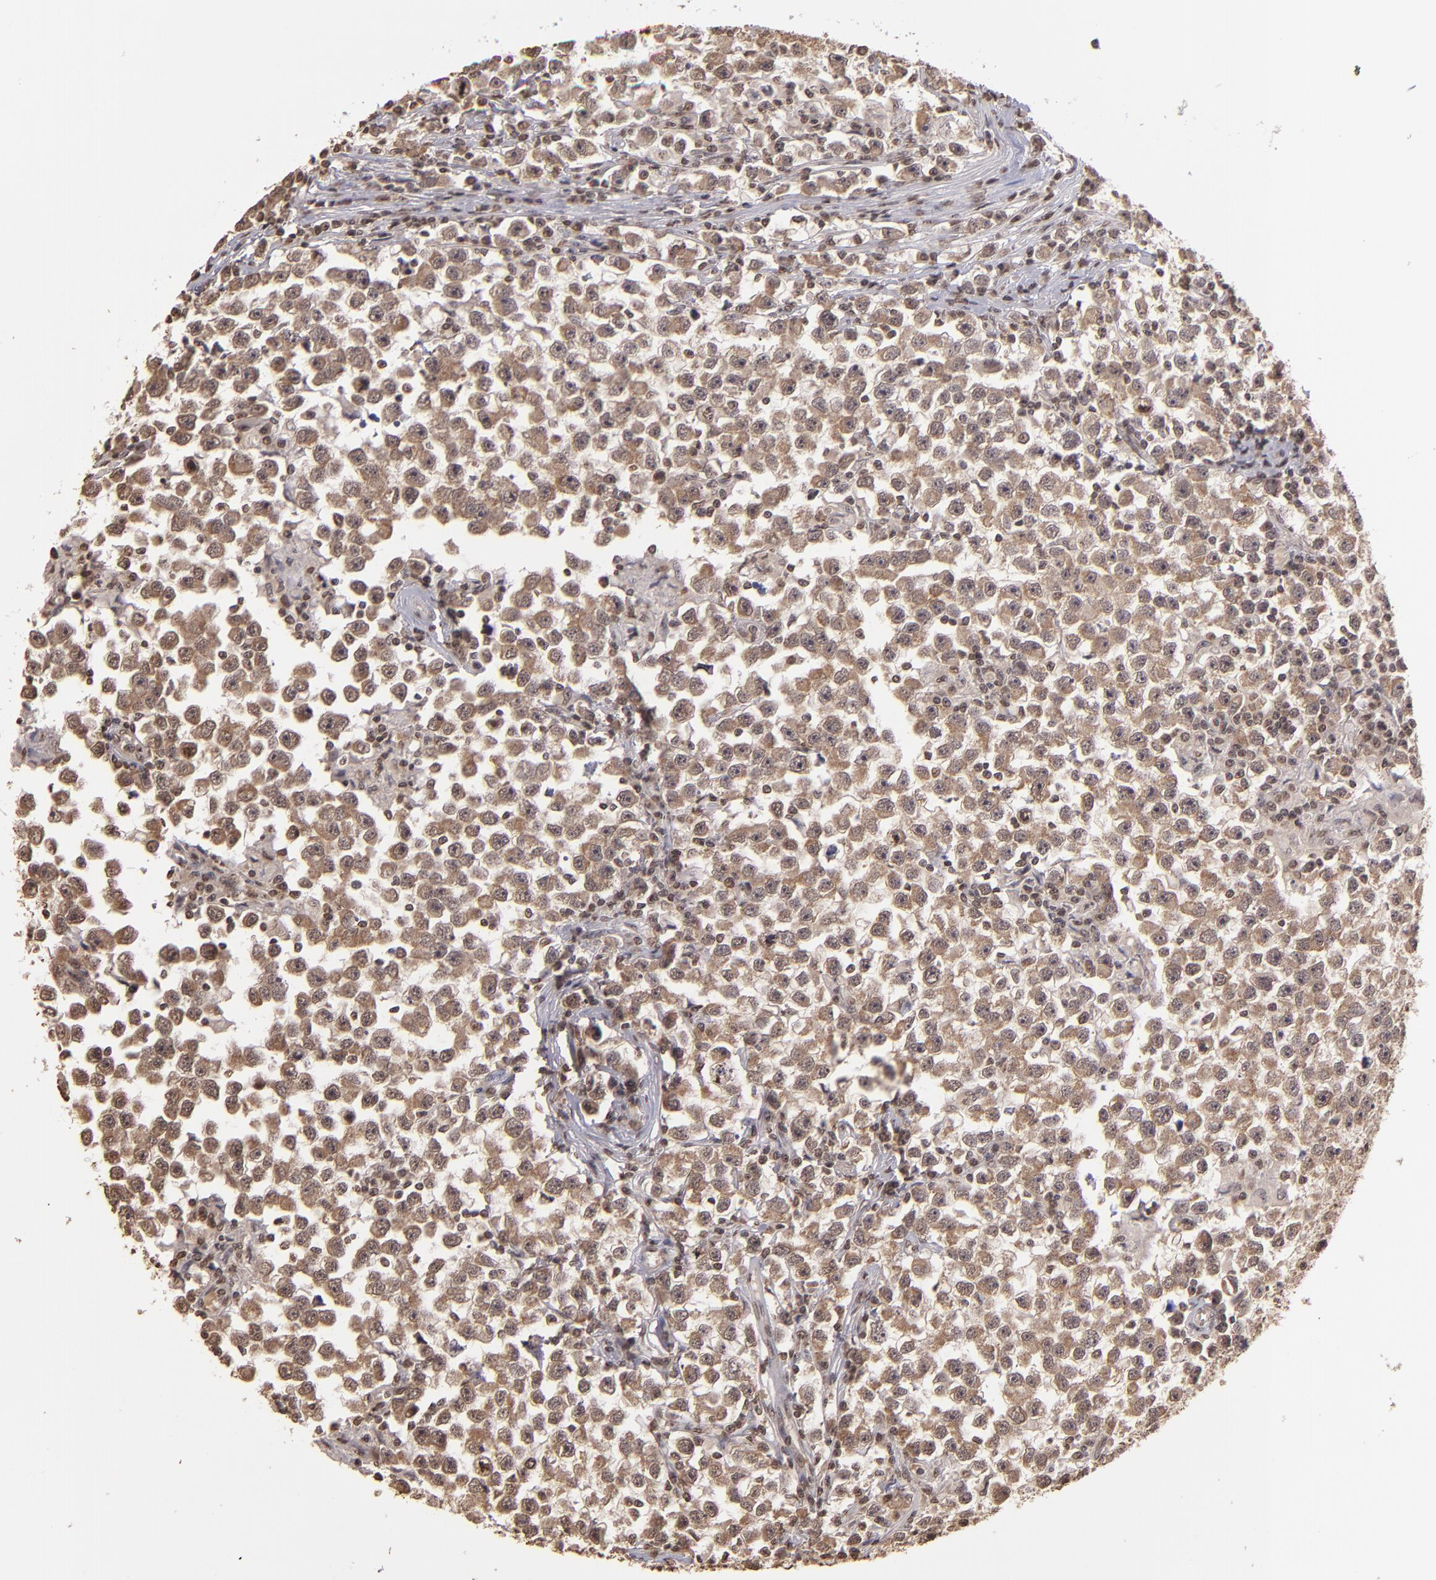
{"staining": {"intensity": "moderate", "quantity": "25%-75%", "location": "cytoplasmic/membranous,nuclear"}, "tissue": "testis cancer", "cell_type": "Tumor cells", "image_type": "cancer", "snomed": [{"axis": "morphology", "description": "Seminoma, NOS"}, {"axis": "topography", "description": "Testis"}], "caption": "Immunohistochemical staining of seminoma (testis) displays medium levels of moderate cytoplasmic/membranous and nuclear staining in approximately 25%-75% of tumor cells. (IHC, brightfield microscopy, high magnification).", "gene": "LBX1", "patient": {"sex": "male", "age": 33}}